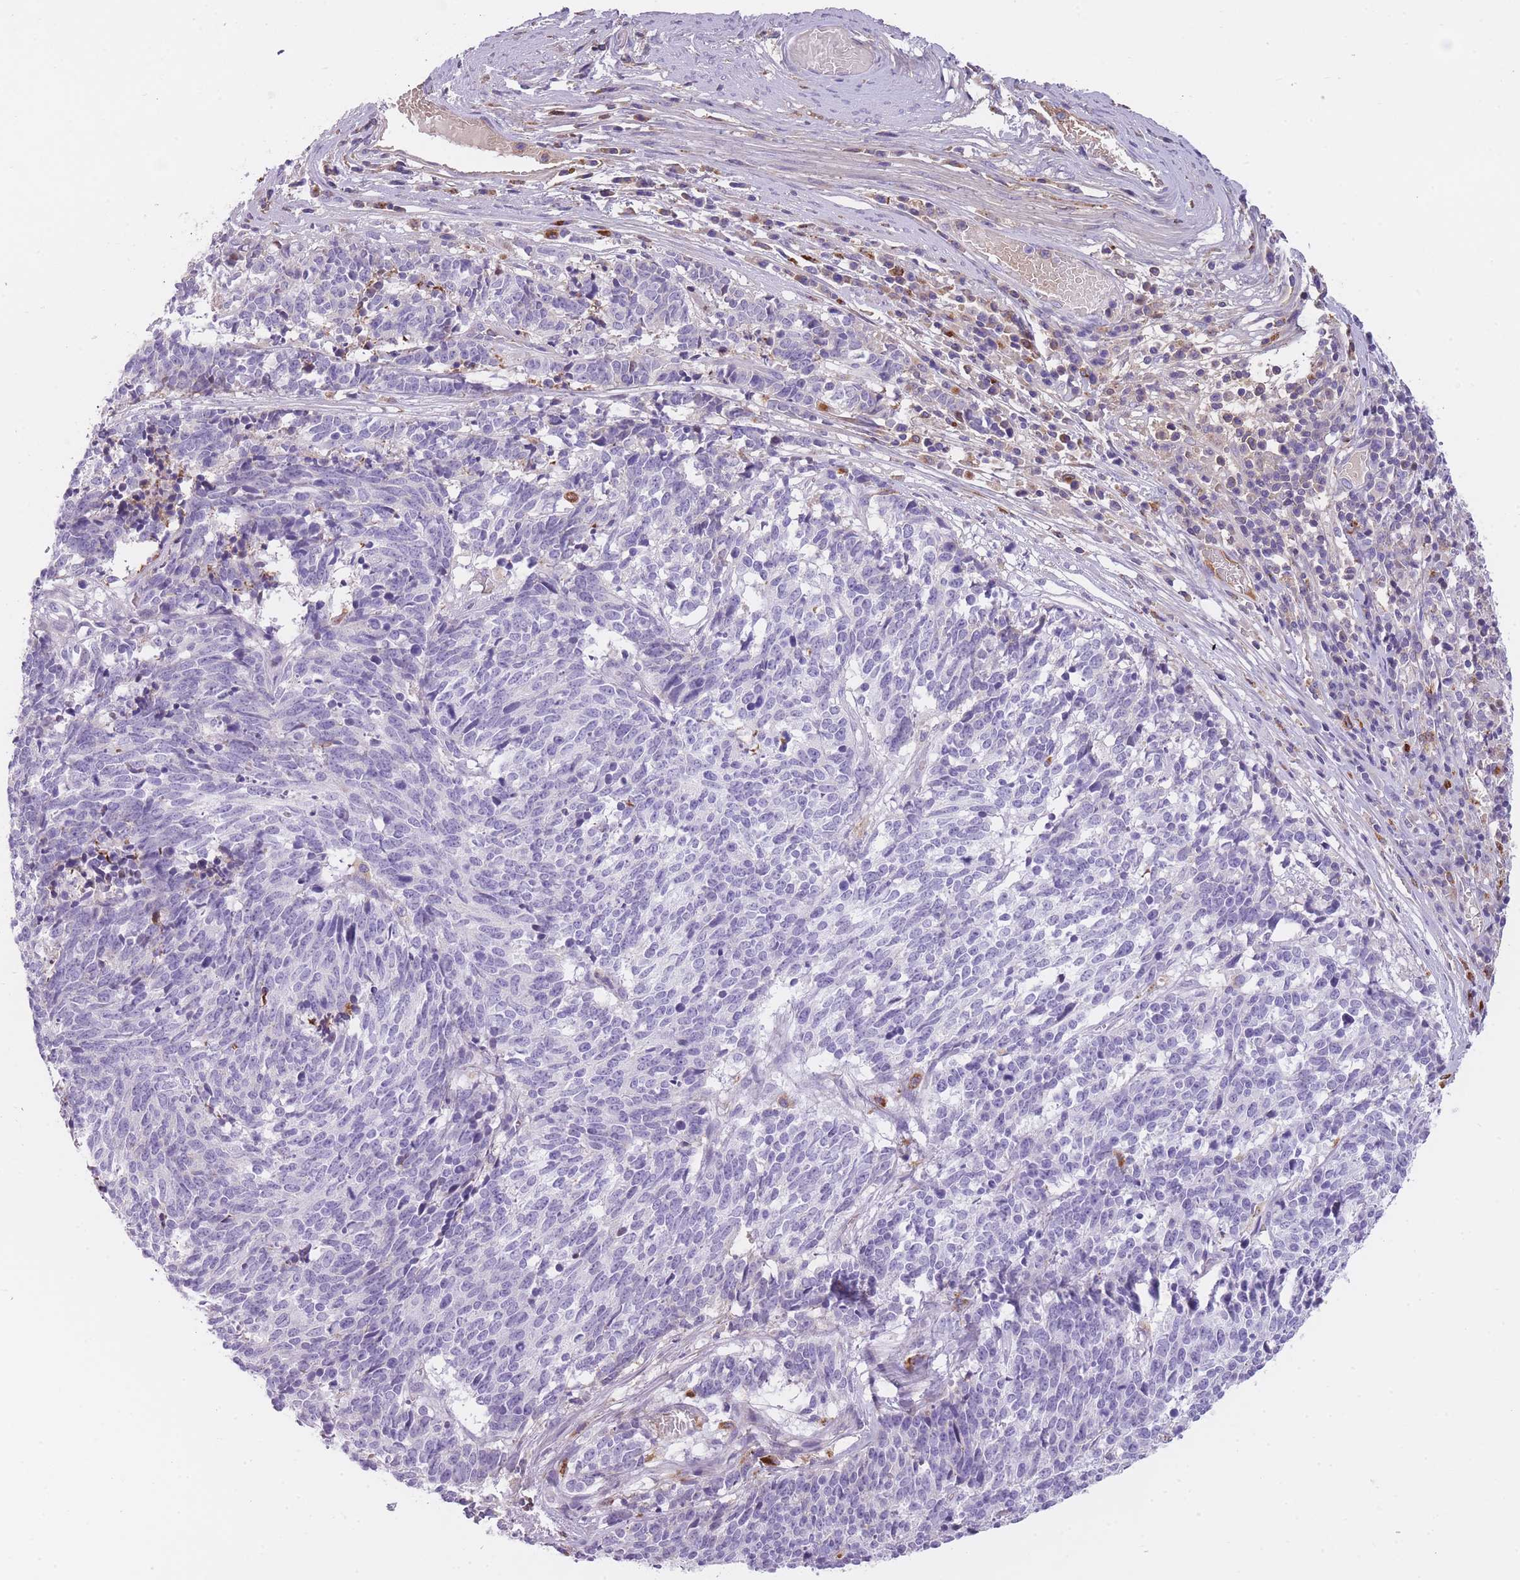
{"staining": {"intensity": "negative", "quantity": "none", "location": "none"}, "tissue": "cervical cancer", "cell_type": "Tumor cells", "image_type": "cancer", "snomed": [{"axis": "morphology", "description": "Squamous cell carcinoma, NOS"}, {"axis": "topography", "description": "Cervix"}], "caption": "This is an immunohistochemistry (IHC) photomicrograph of cervical squamous cell carcinoma. There is no positivity in tumor cells.", "gene": "GNAT1", "patient": {"sex": "female", "age": 29}}